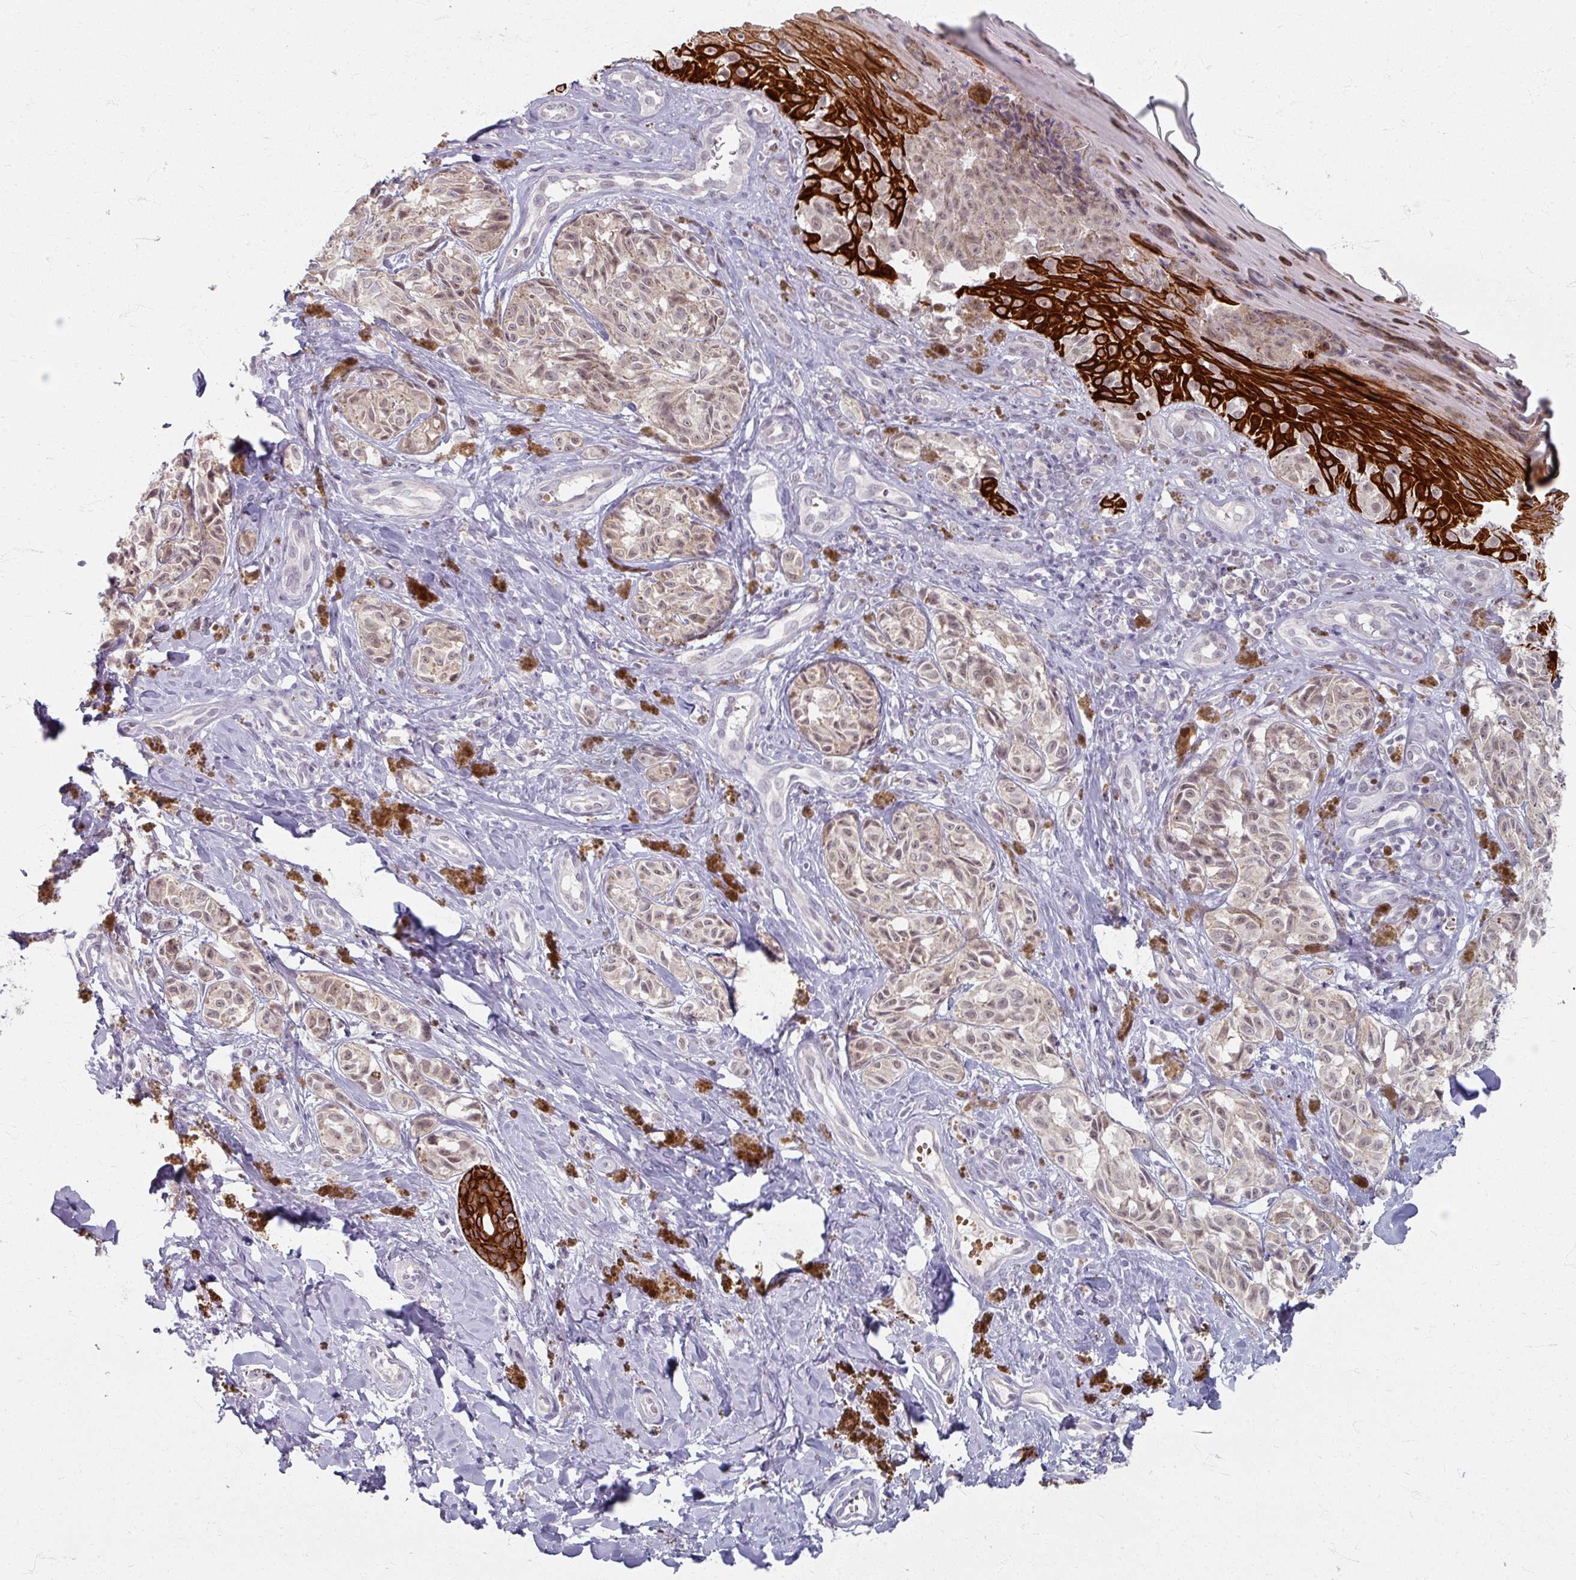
{"staining": {"intensity": "weak", "quantity": "25%-75%", "location": "cytoplasmic/membranous,nuclear"}, "tissue": "melanoma", "cell_type": "Tumor cells", "image_type": "cancer", "snomed": [{"axis": "morphology", "description": "Malignant melanoma, NOS"}, {"axis": "topography", "description": "Skin"}], "caption": "The photomicrograph demonstrates a brown stain indicating the presence of a protein in the cytoplasmic/membranous and nuclear of tumor cells in melanoma.", "gene": "KMT5C", "patient": {"sex": "female", "age": 65}}